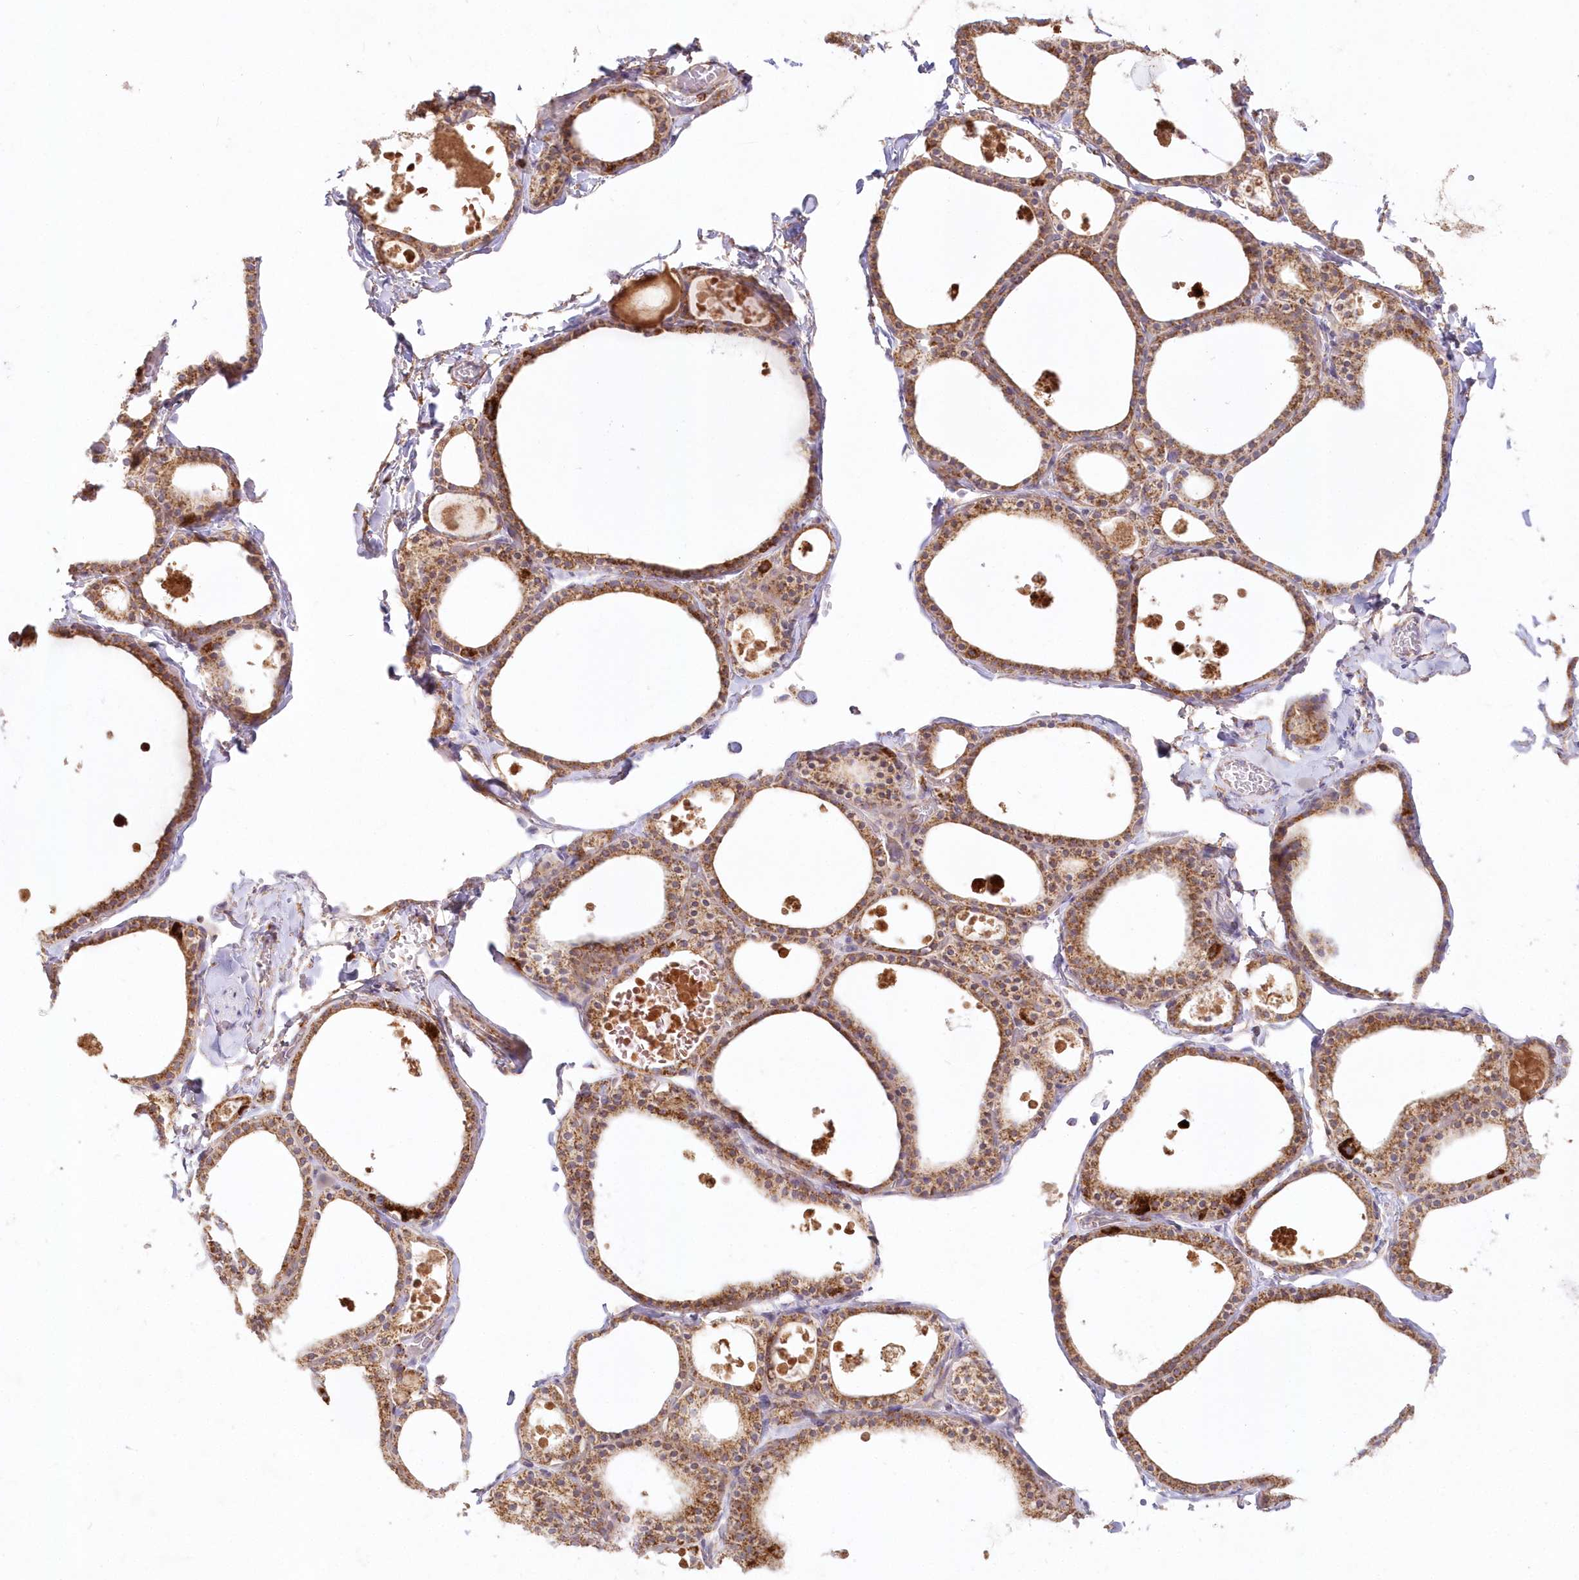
{"staining": {"intensity": "moderate", "quantity": ">75%", "location": "cytoplasmic/membranous"}, "tissue": "thyroid gland", "cell_type": "Glandular cells", "image_type": "normal", "snomed": [{"axis": "morphology", "description": "Normal tissue, NOS"}, {"axis": "topography", "description": "Thyroid gland"}], "caption": "Immunohistochemistry staining of benign thyroid gland, which exhibits medium levels of moderate cytoplasmic/membranous expression in about >75% of glandular cells indicating moderate cytoplasmic/membranous protein expression. The staining was performed using DAB (brown) for protein detection and nuclei were counterstained in hematoxylin (blue).", "gene": "DNA2", "patient": {"sex": "male", "age": 56}}